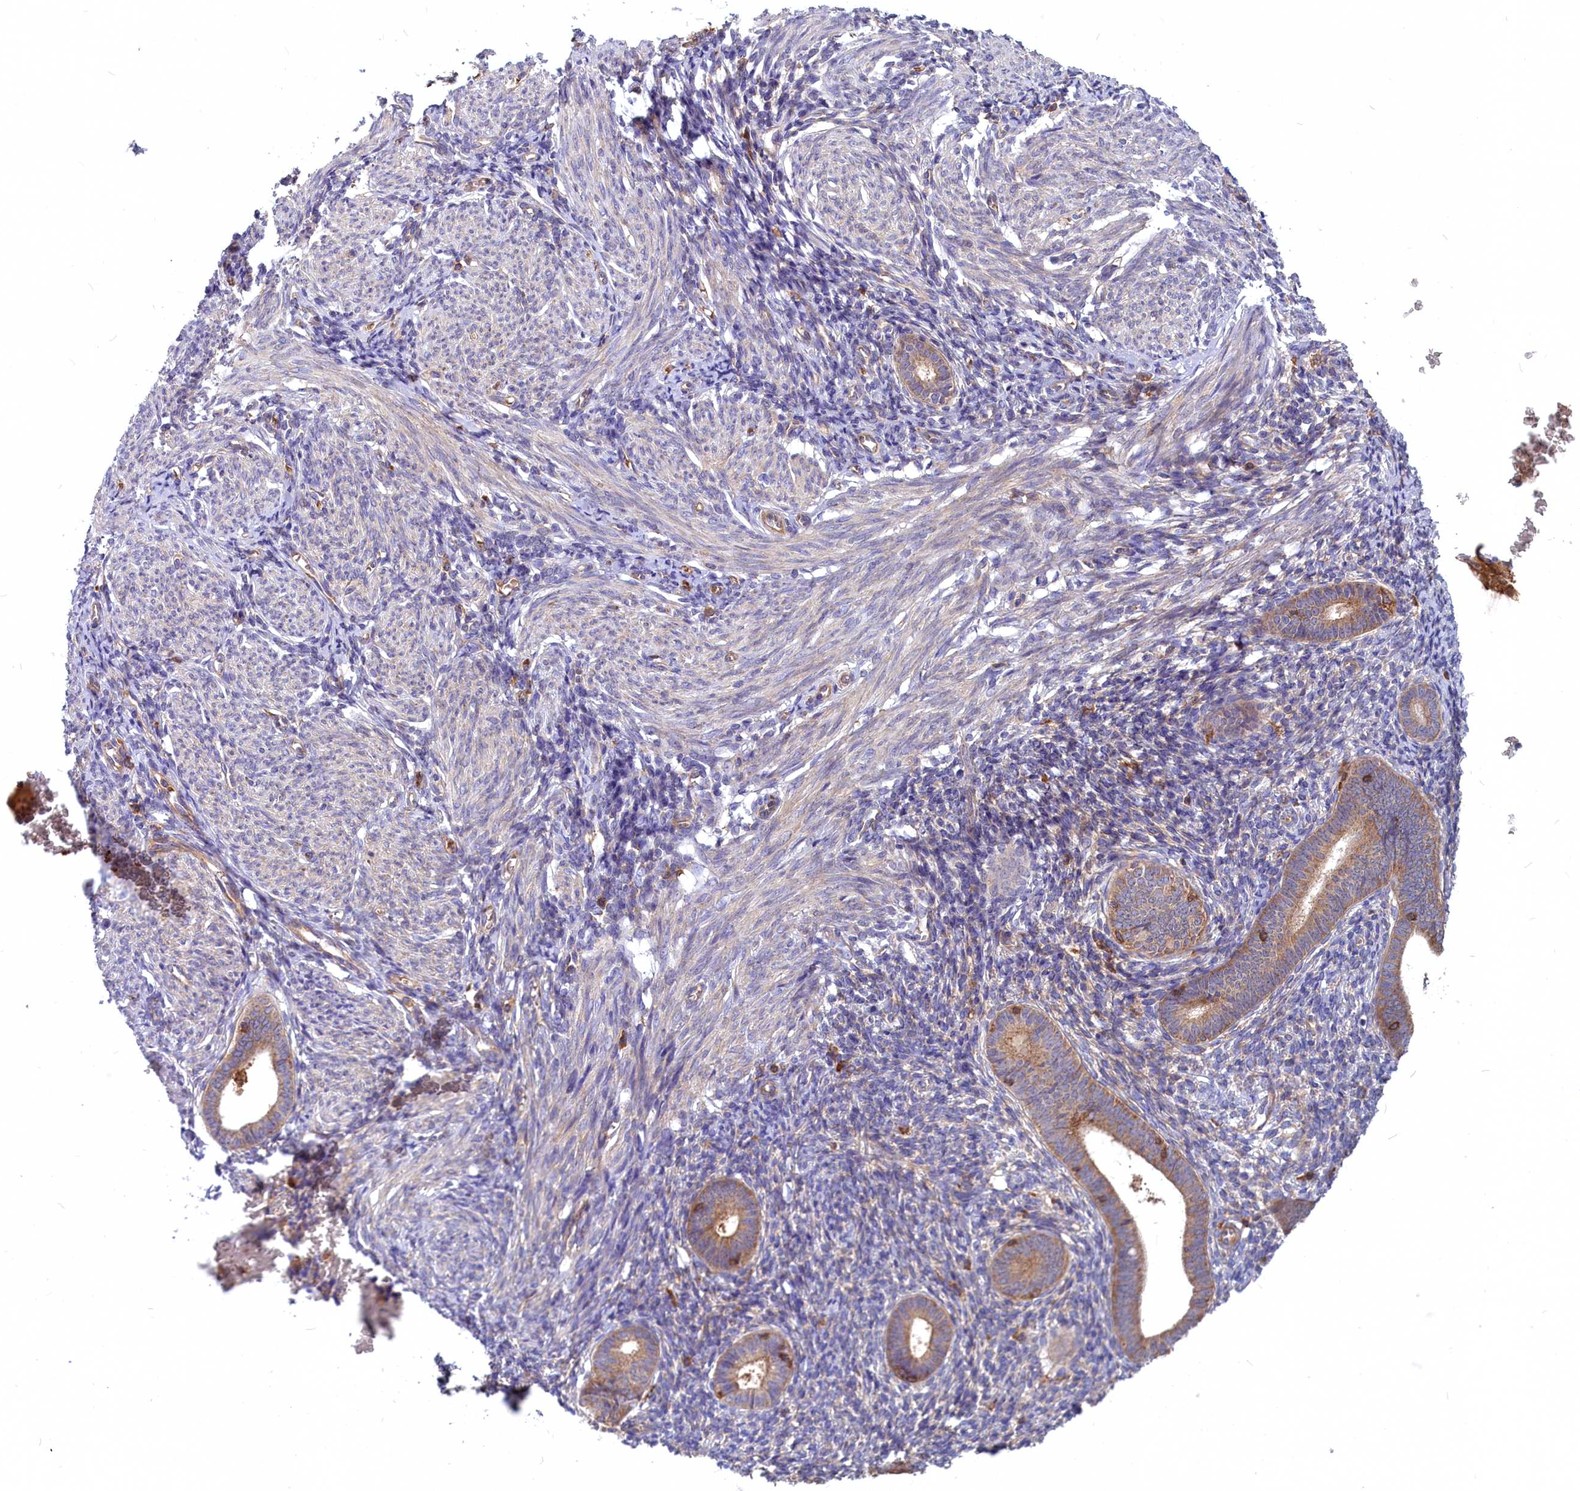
{"staining": {"intensity": "strong", "quantity": "25%-75%", "location": "cytoplasmic/membranous"}, "tissue": "endometrium", "cell_type": "Cells in endometrial stroma", "image_type": "normal", "snomed": [{"axis": "morphology", "description": "Normal tissue, NOS"}, {"axis": "morphology", "description": "Adenocarcinoma, NOS"}, {"axis": "topography", "description": "Endometrium"}], "caption": "An image of human endometrium stained for a protein displays strong cytoplasmic/membranous brown staining in cells in endometrial stroma.", "gene": "MYO9B", "patient": {"sex": "female", "age": 57}}